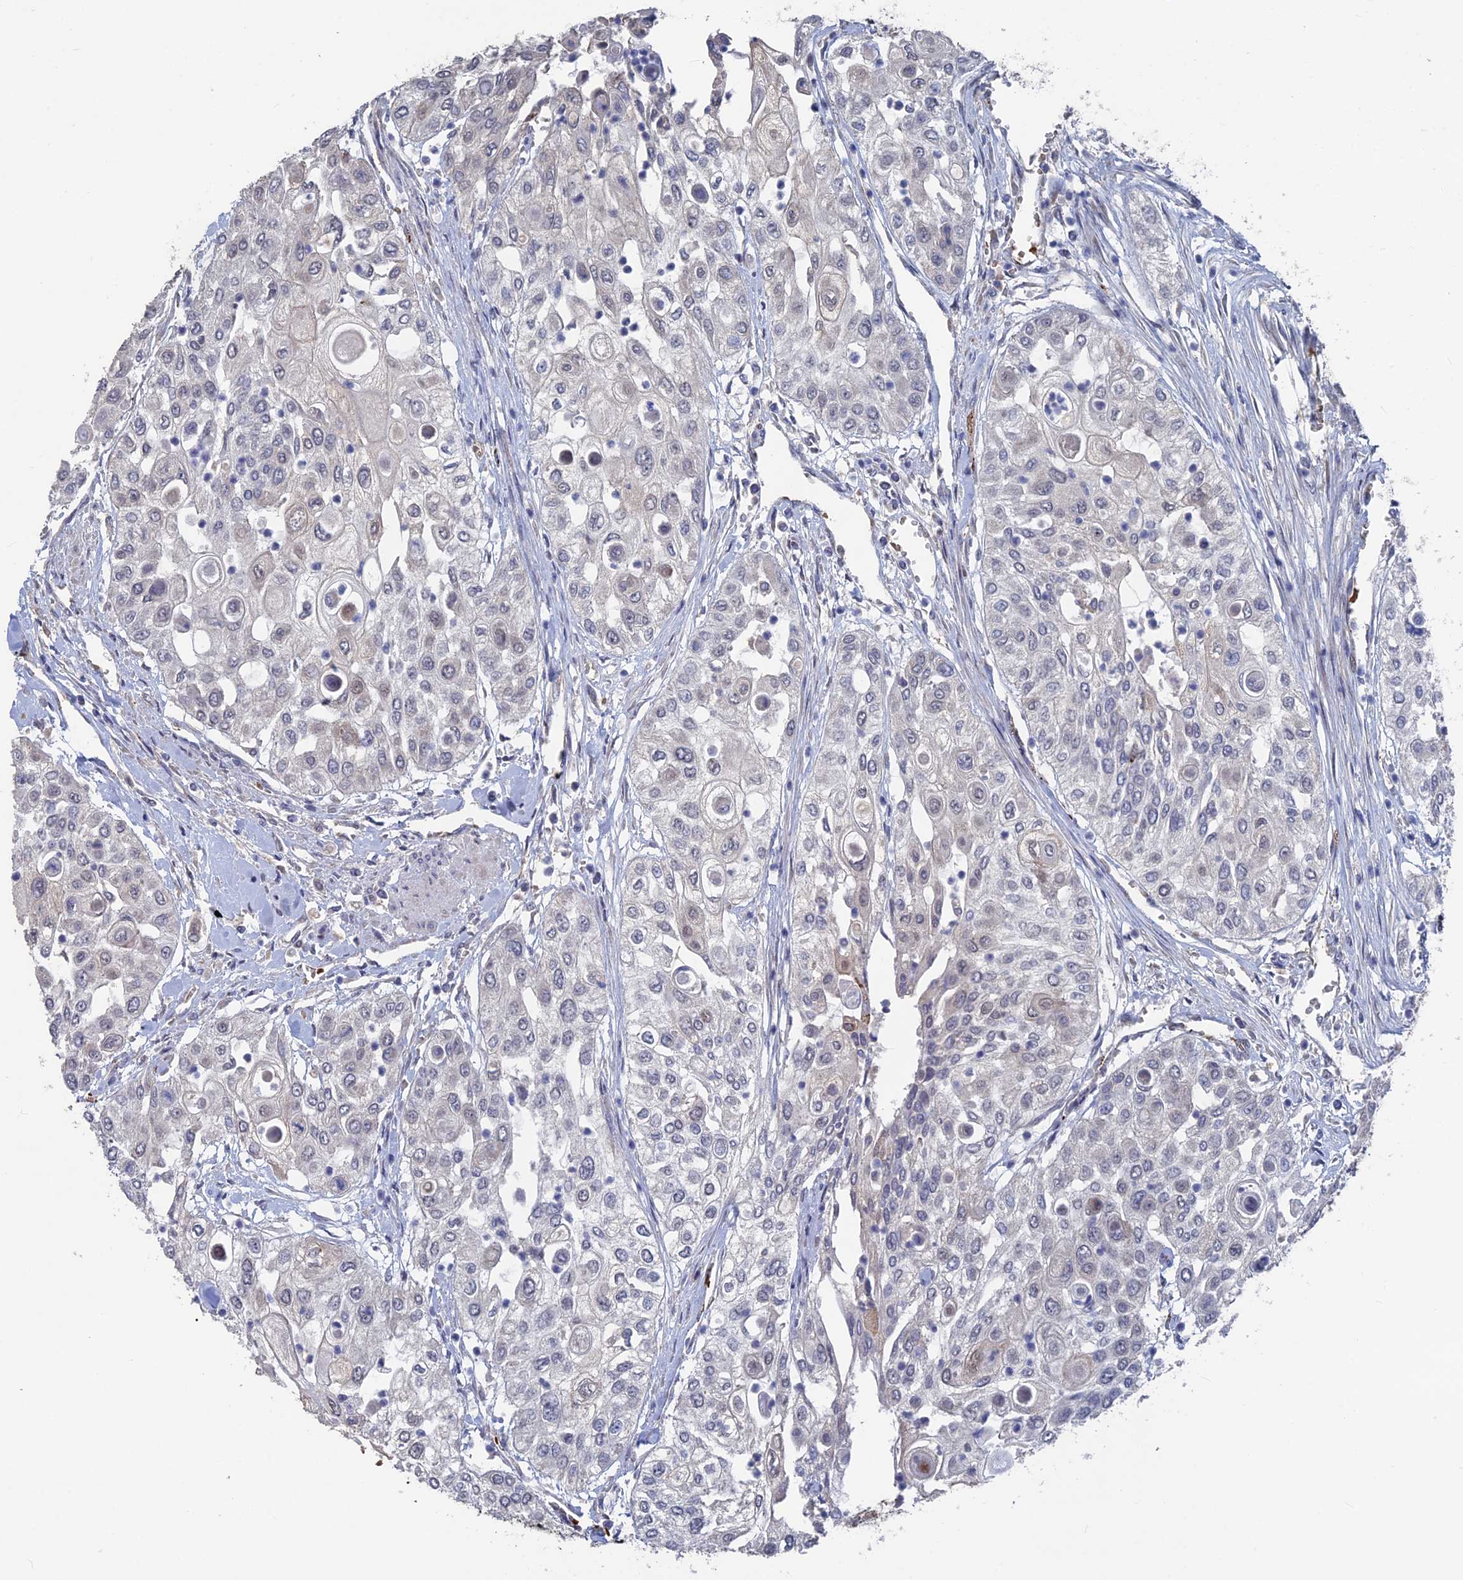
{"staining": {"intensity": "negative", "quantity": "none", "location": "none"}, "tissue": "urothelial cancer", "cell_type": "Tumor cells", "image_type": "cancer", "snomed": [{"axis": "morphology", "description": "Urothelial carcinoma, High grade"}, {"axis": "topography", "description": "Urinary bladder"}], "caption": "Urothelial carcinoma (high-grade) was stained to show a protein in brown. There is no significant positivity in tumor cells.", "gene": "SH3D21", "patient": {"sex": "female", "age": 79}}